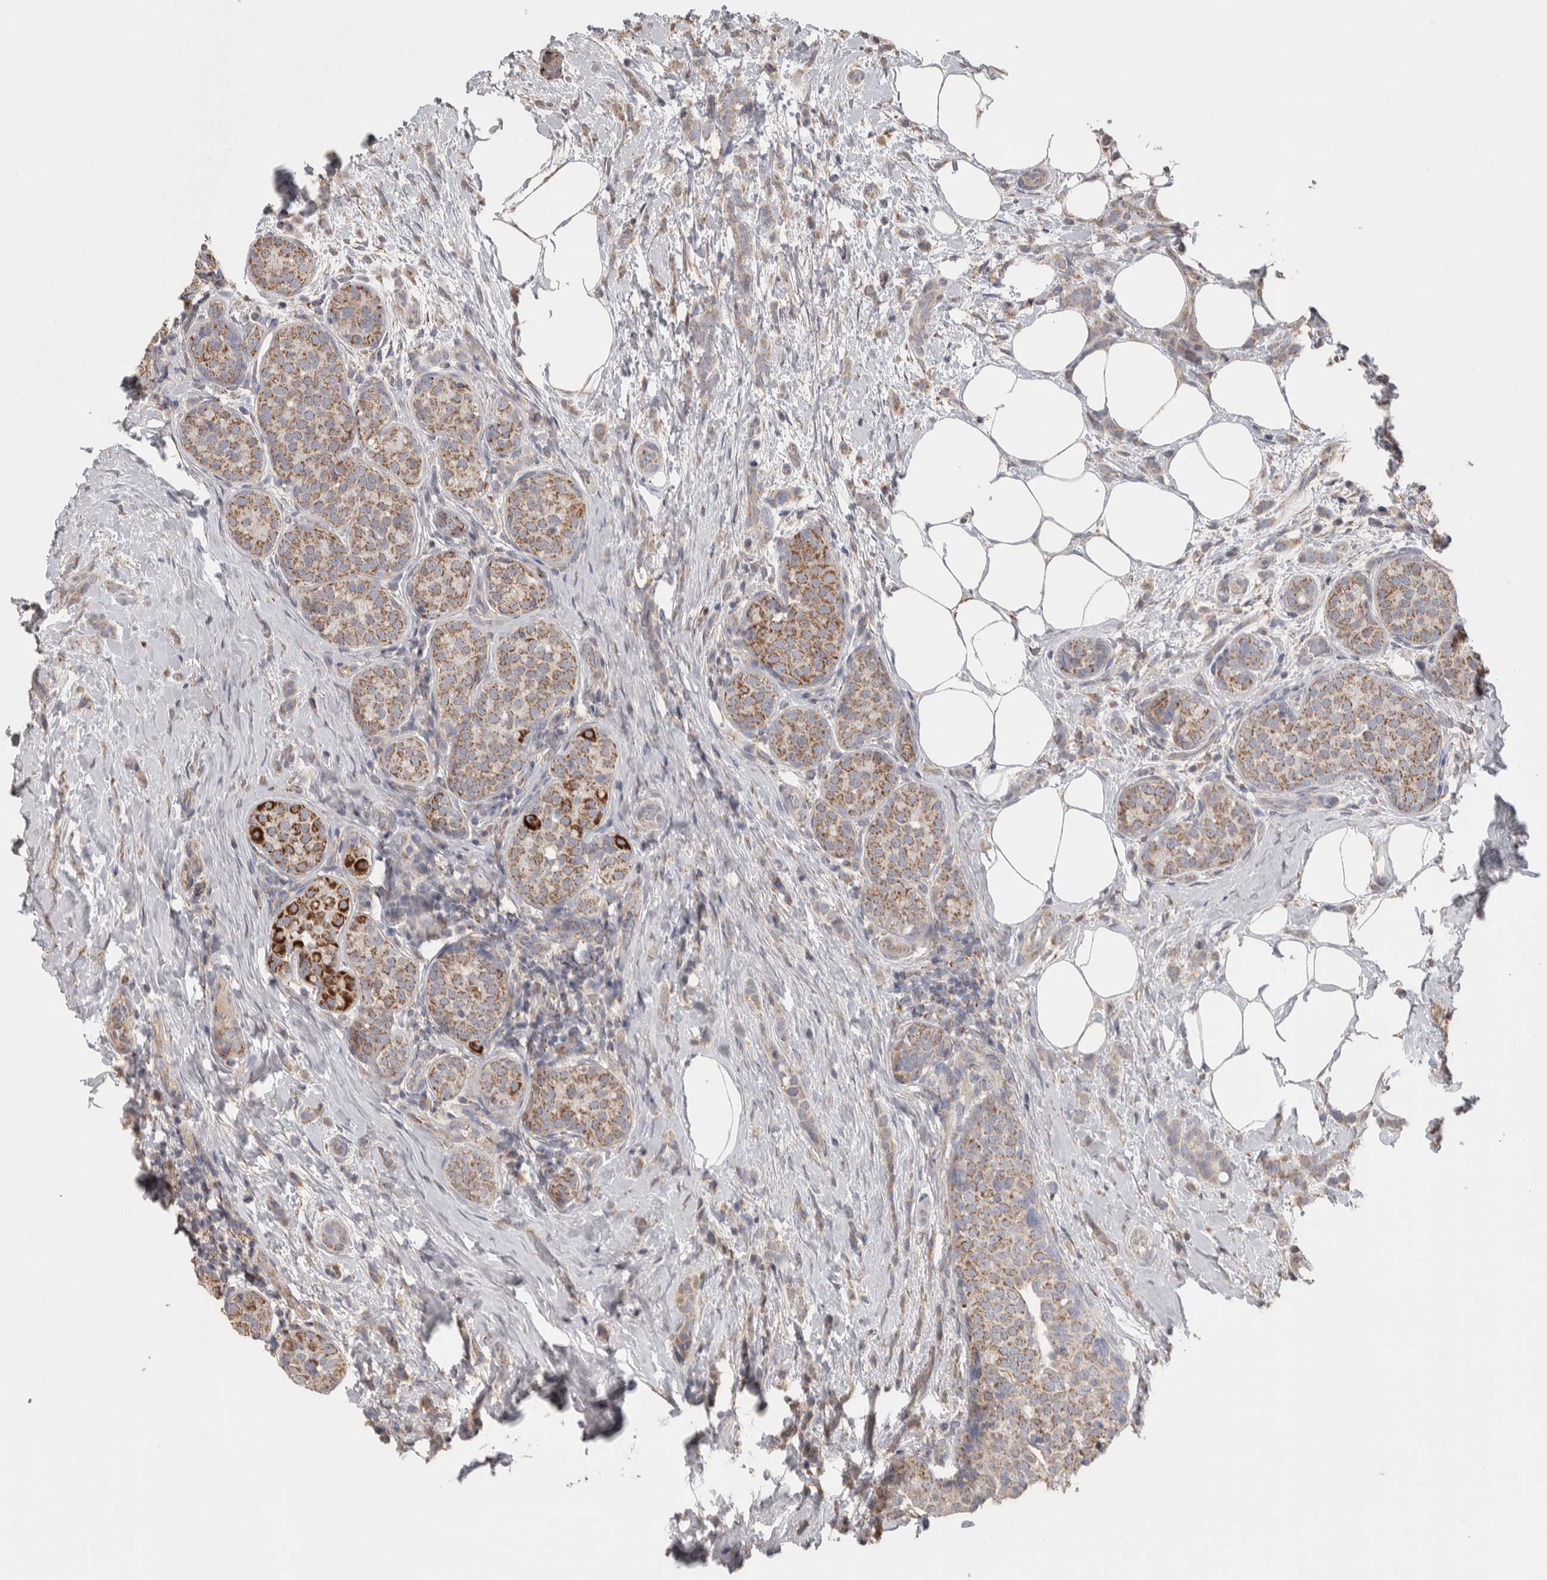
{"staining": {"intensity": "weak", "quantity": ">75%", "location": "cytoplasmic/membranous"}, "tissue": "breast cancer", "cell_type": "Tumor cells", "image_type": "cancer", "snomed": [{"axis": "morphology", "description": "Lobular carcinoma, in situ"}, {"axis": "morphology", "description": "Lobular carcinoma"}, {"axis": "topography", "description": "Breast"}], "caption": "An immunohistochemistry (IHC) micrograph of neoplastic tissue is shown. Protein staining in brown labels weak cytoplasmic/membranous positivity in breast cancer within tumor cells.", "gene": "SCO1", "patient": {"sex": "female", "age": 41}}